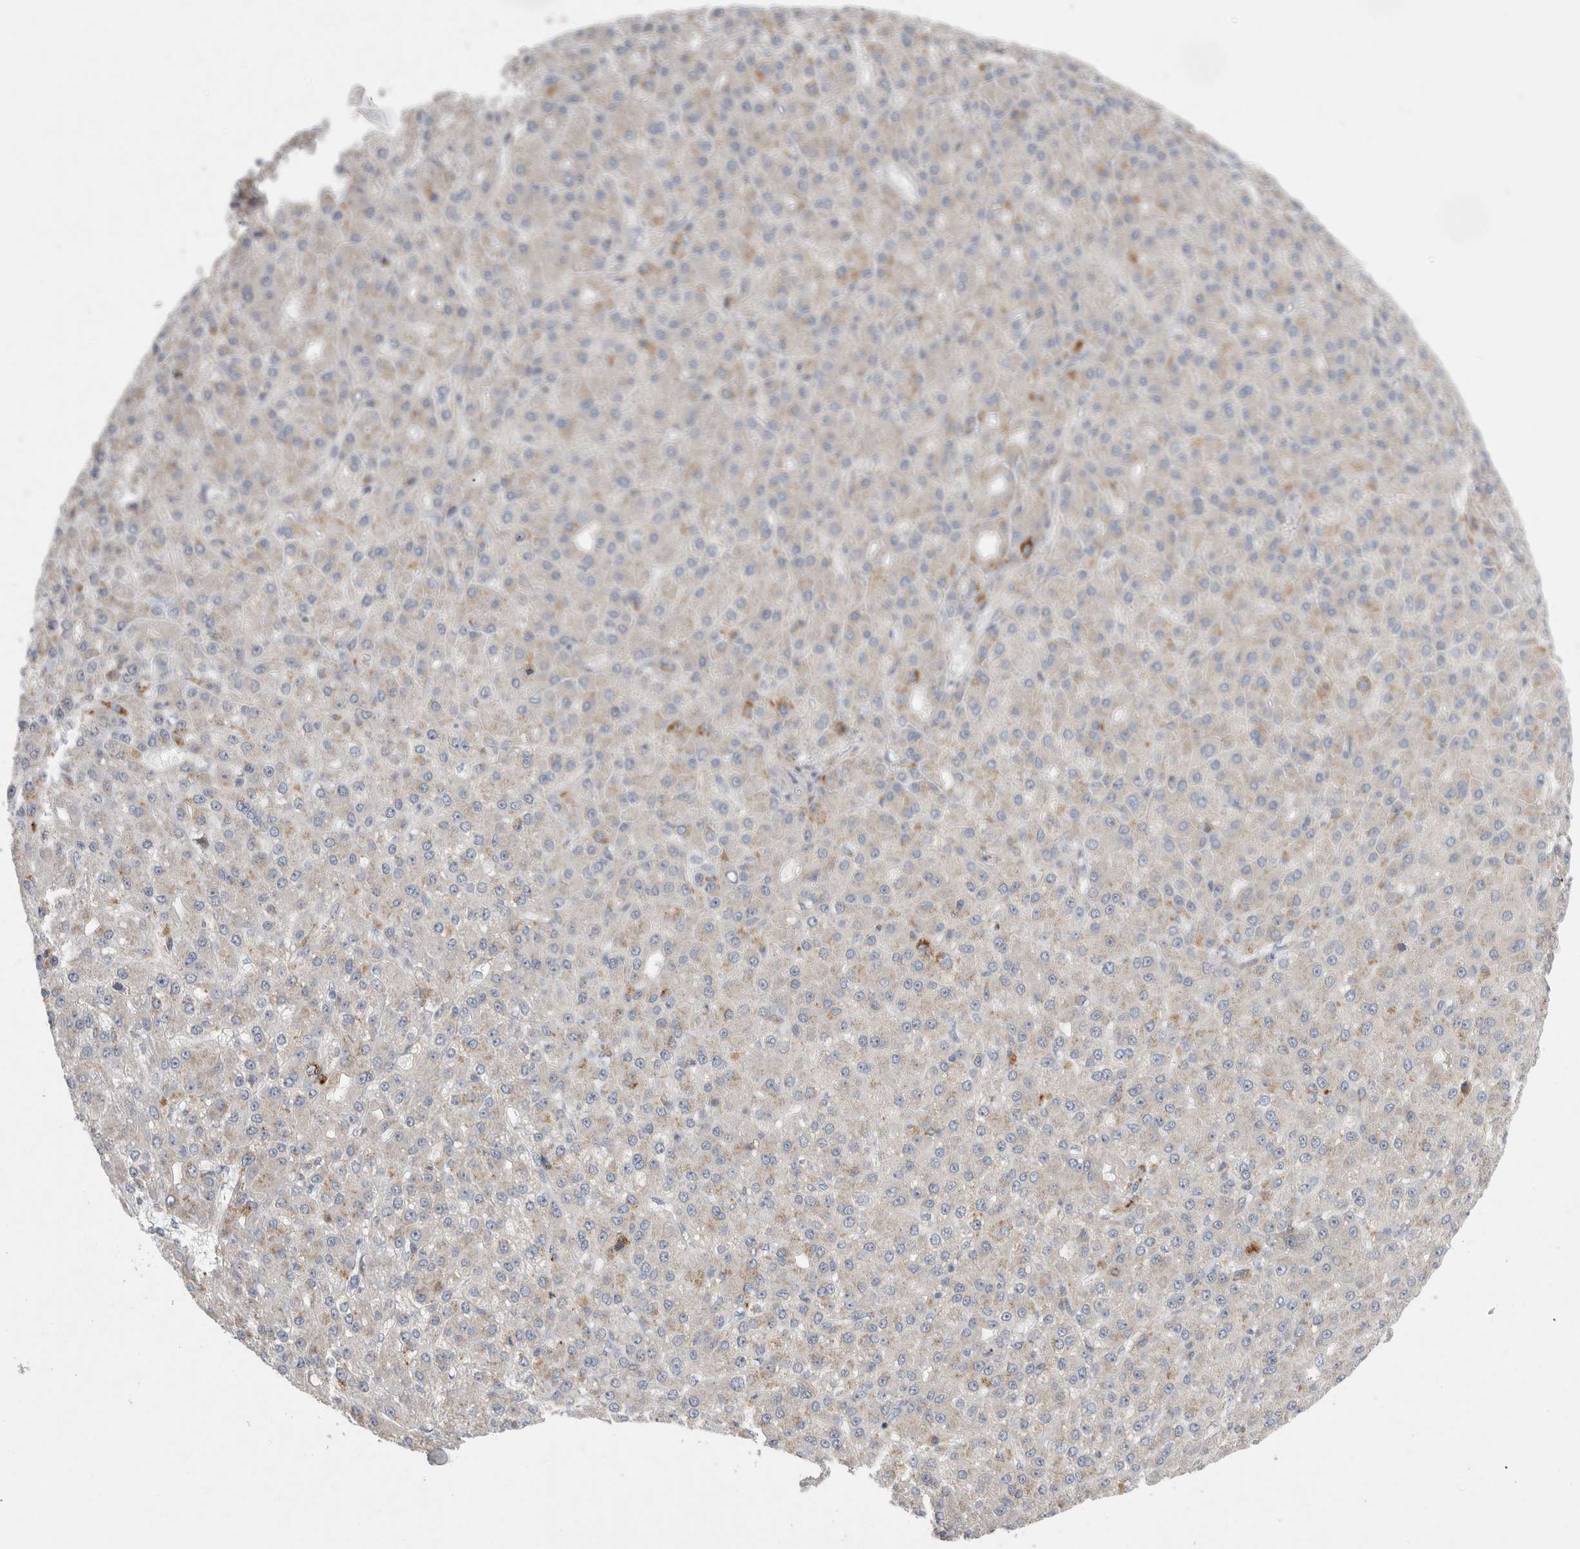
{"staining": {"intensity": "weak", "quantity": "<25%", "location": "cytoplasmic/membranous"}, "tissue": "liver cancer", "cell_type": "Tumor cells", "image_type": "cancer", "snomed": [{"axis": "morphology", "description": "Carcinoma, Hepatocellular, NOS"}, {"axis": "topography", "description": "Liver"}], "caption": "Immunohistochemical staining of liver hepatocellular carcinoma displays no significant expression in tumor cells.", "gene": "TRMT9B", "patient": {"sex": "male", "age": 67}}